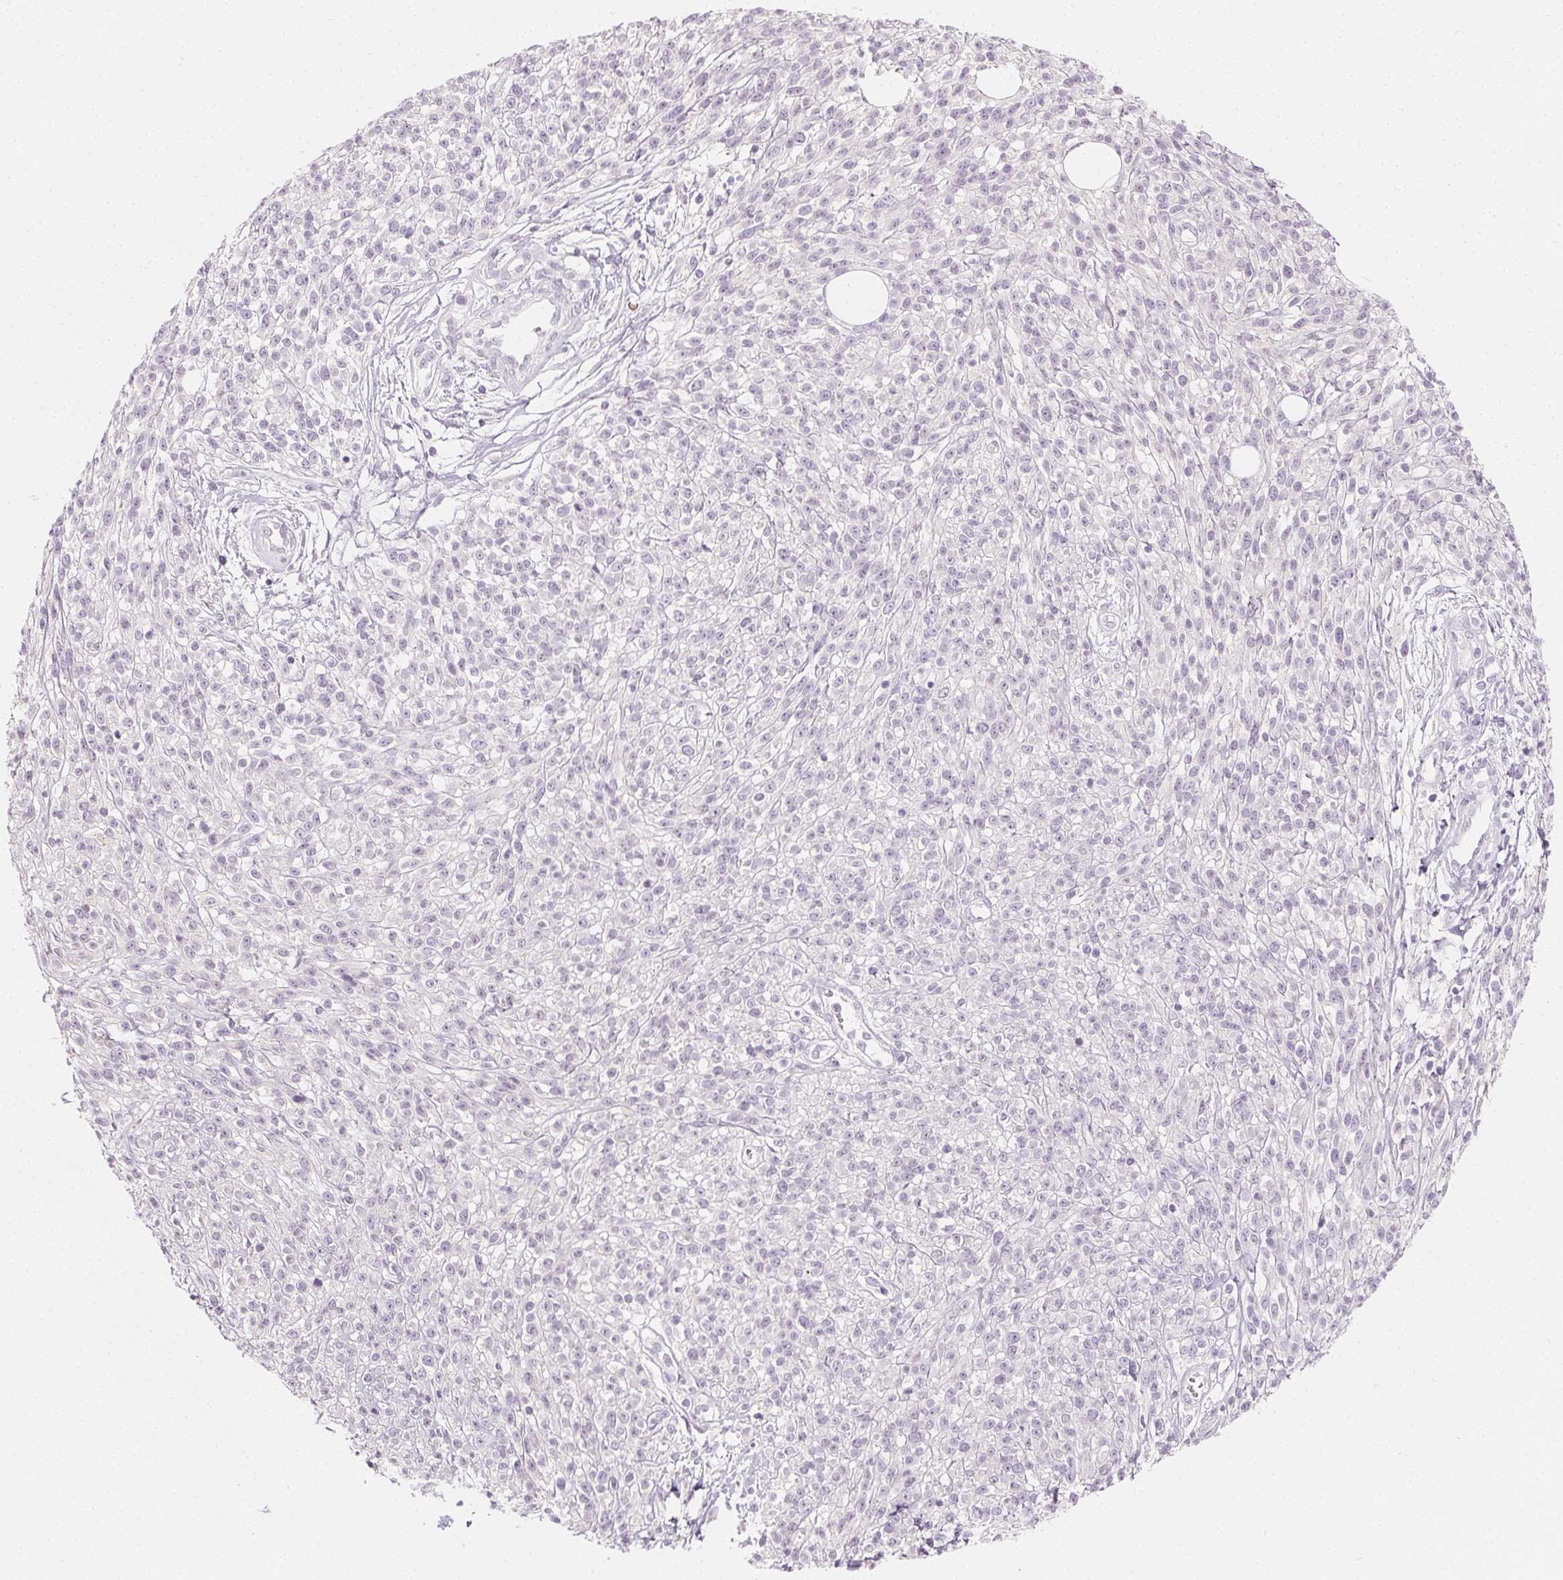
{"staining": {"intensity": "negative", "quantity": "none", "location": "none"}, "tissue": "melanoma", "cell_type": "Tumor cells", "image_type": "cancer", "snomed": [{"axis": "morphology", "description": "Malignant melanoma, NOS"}, {"axis": "topography", "description": "Skin"}, {"axis": "topography", "description": "Skin of trunk"}], "caption": "Immunohistochemistry (IHC) photomicrograph of neoplastic tissue: human malignant melanoma stained with DAB (3,3'-diaminobenzidine) shows no significant protein staining in tumor cells.", "gene": "AFM", "patient": {"sex": "male", "age": 74}}